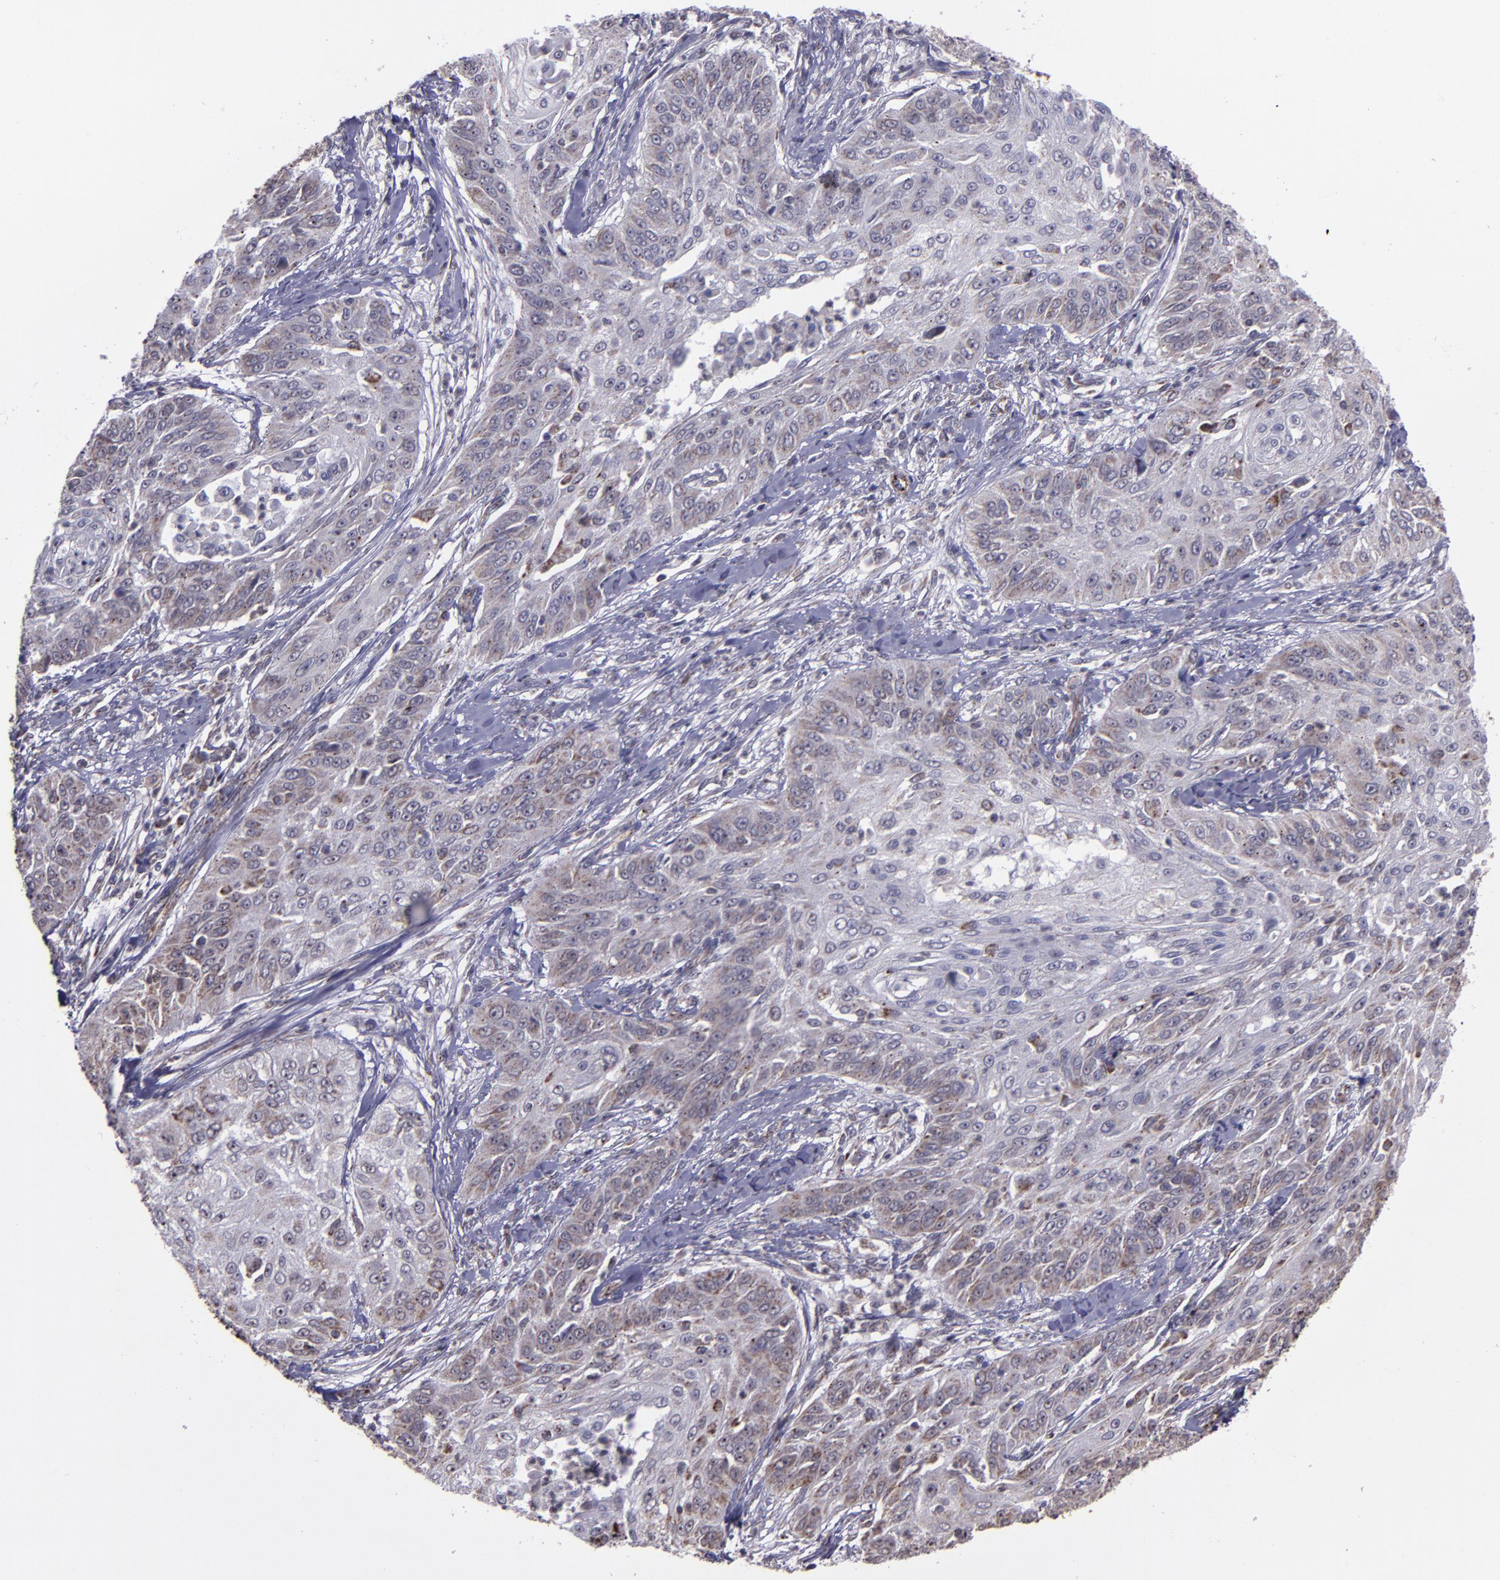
{"staining": {"intensity": "weak", "quantity": "<25%", "location": "cytoplasmic/membranous"}, "tissue": "cervical cancer", "cell_type": "Tumor cells", "image_type": "cancer", "snomed": [{"axis": "morphology", "description": "Squamous cell carcinoma, NOS"}, {"axis": "topography", "description": "Cervix"}], "caption": "Cervical cancer (squamous cell carcinoma) was stained to show a protein in brown. There is no significant staining in tumor cells.", "gene": "LONP1", "patient": {"sex": "female", "age": 64}}